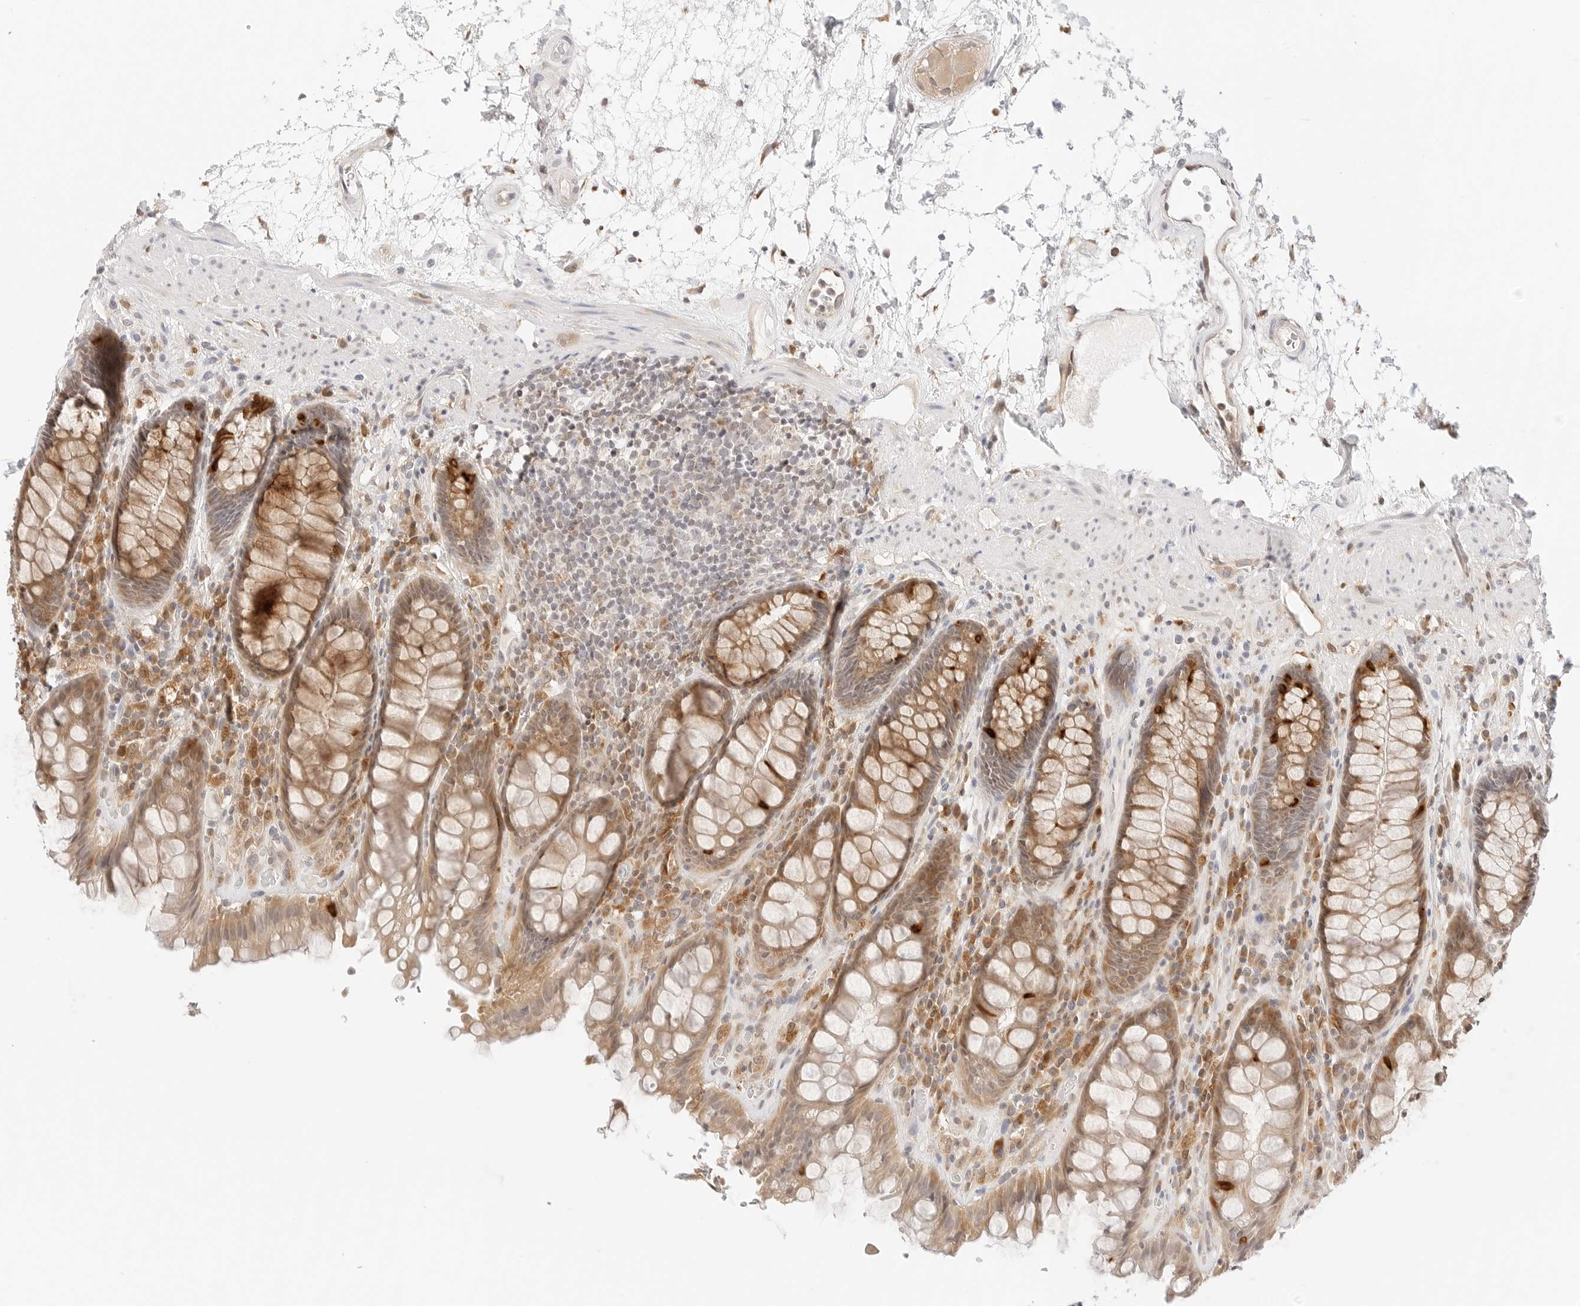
{"staining": {"intensity": "moderate", "quantity": ">75%", "location": "cytoplasmic/membranous"}, "tissue": "rectum", "cell_type": "Glandular cells", "image_type": "normal", "snomed": [{"axis": "morphology", "description": "Normal tissue, NOS"}, {"axis": "topography", "description": "Rectum"}], "caption": "This histopathology image demonstrates immunohistochemistry (IHC) staining of benign rectum, with medium moderate cytoplasmic/membranous staining in approximately >75% of glandular cells.", "gene": "ERO1B", "patient": {"sex": "male", "age": 64}}